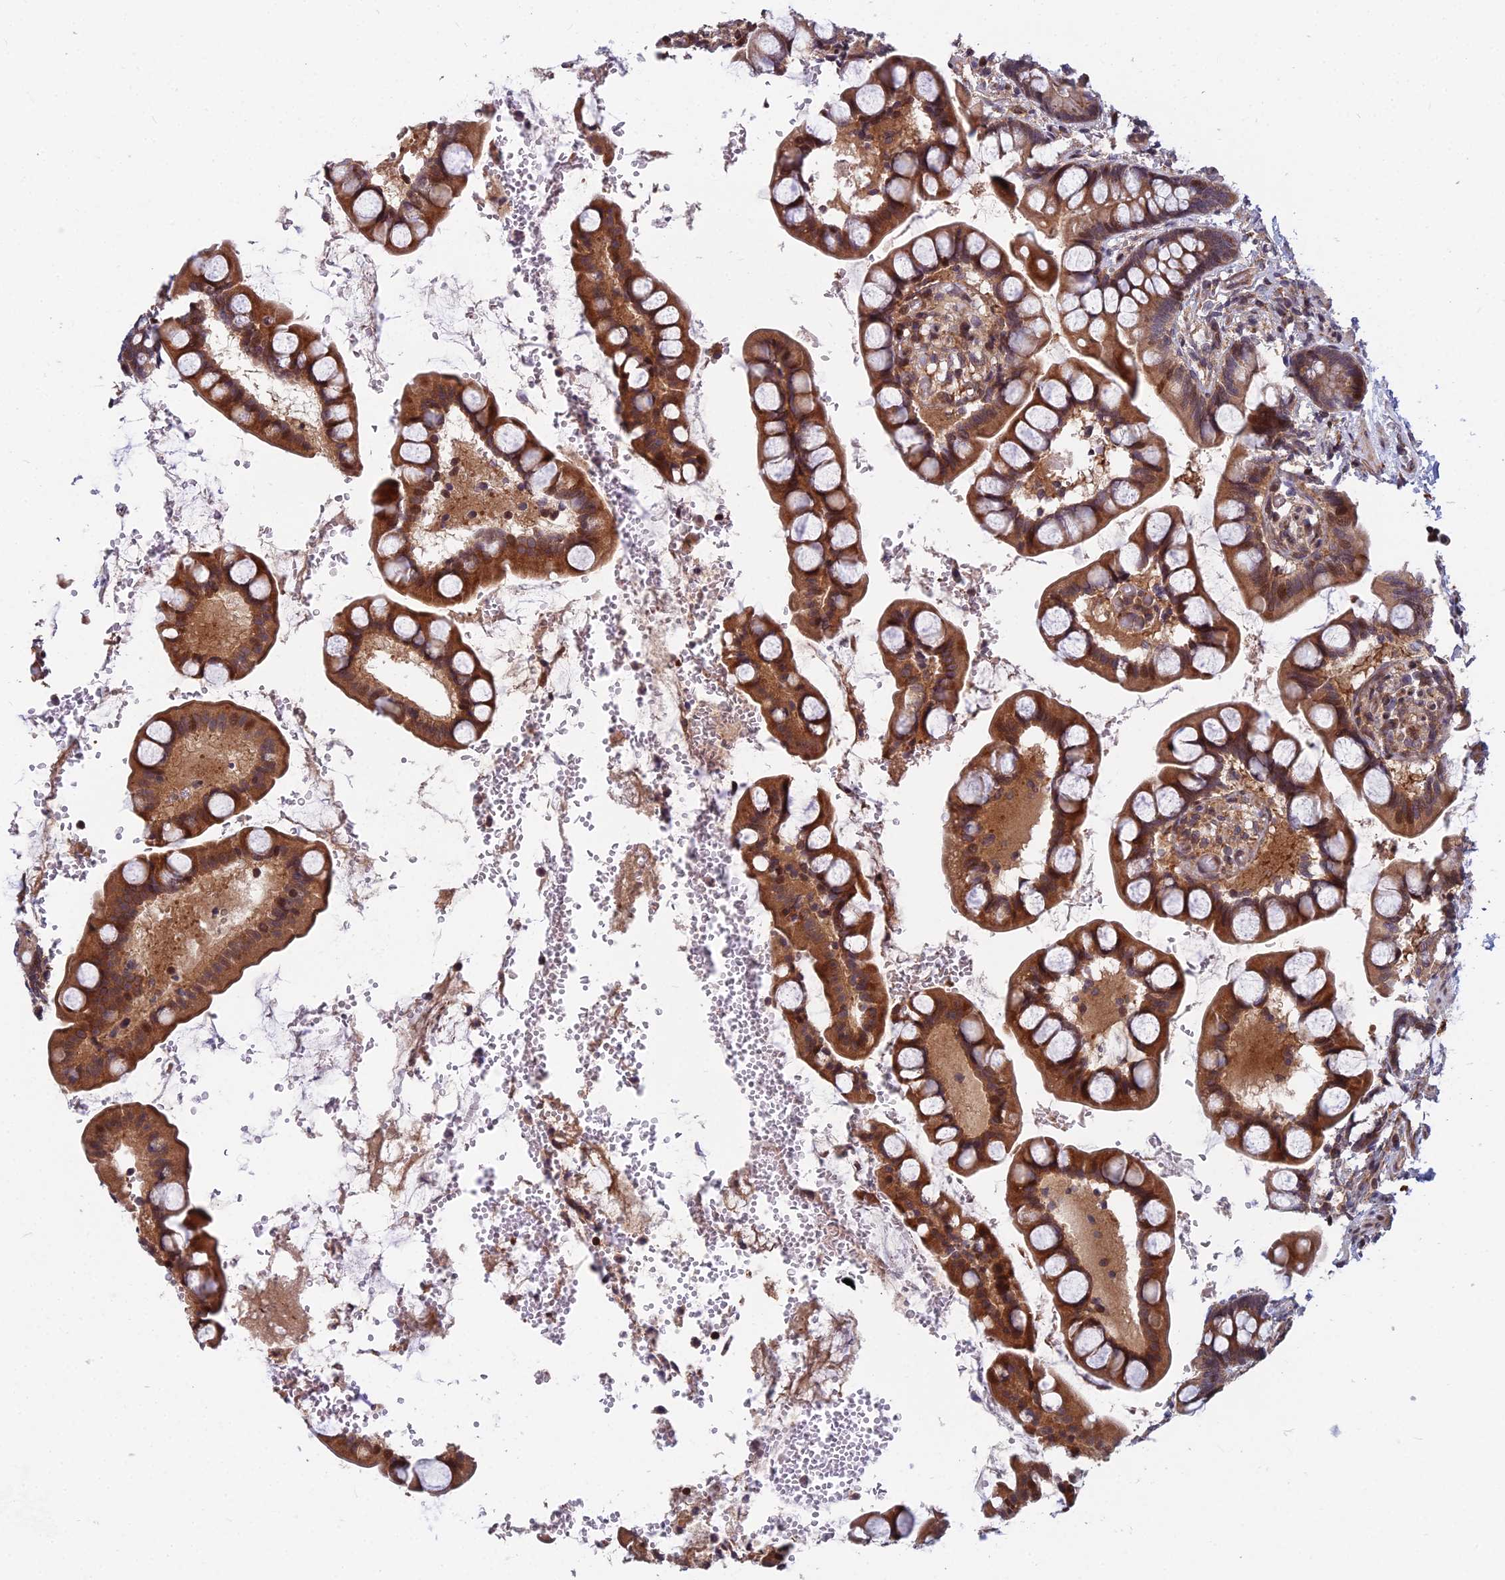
{"staining": {"intensity": "strong", "quantity": ">75%", "location": "cytoplasmic/membranous,nuclear"}, "tissue": "small intestine", "cell_type": "Glandular cells", "image_type": "normal", "snomed": [{"axis": "morphology", "description": "Normal tissue, NOS"}, {"axis": "topography", "description": "Small intestine"}], "caption": "Immunohistochemistry (IHC) (DAB) staining of unremarkable human small intestine demonstrates strong cytoplasmic/membranous,nuclear protein positivity in approximately >75% of glandular cells.", "gene": "COMMD2", "patient": {"sex": "male", "age": 52}}